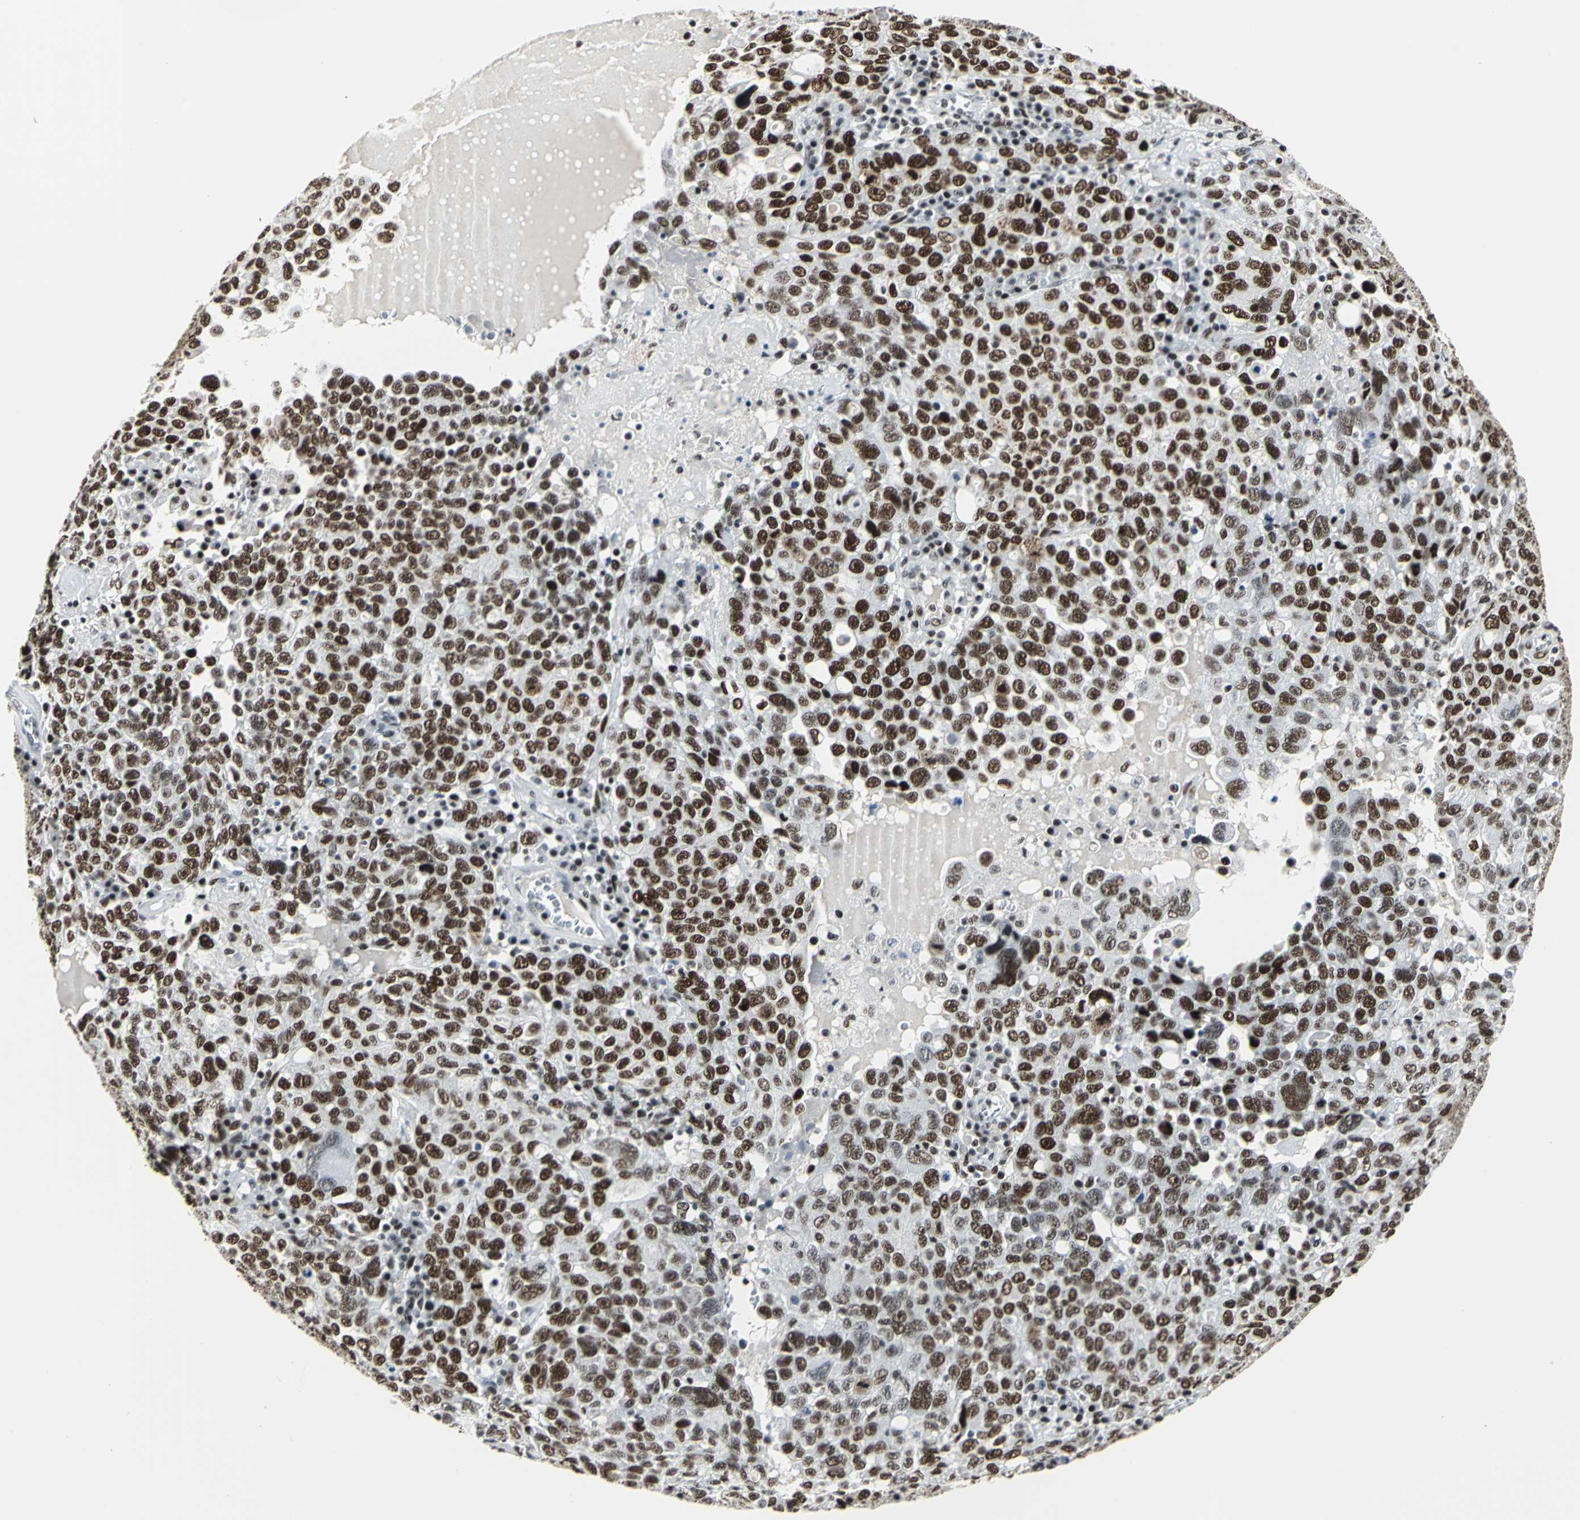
{"staining": {"intensity": "strong", "quantity": ">75%", "location": "nuclear"}, "tissue": "ovarian cancer", "cell_type": "Tumor cells", "image_type": "cancer", "snomed": [{"axis": "morphology", "description": "Carcinoma, endometroid"}, {"axis": "topography", "description": "Ovary"}], "caption": "Ovarian cancer was stained to show a protein in brown. There is high levels of strong nuclear expression in approximately >75% of tumor cells. The protein of interest is shown in brown color, while the nuclei are stained blue.", "gene": "HDAC2", "patient": {"sex": "female", "age": 62}}